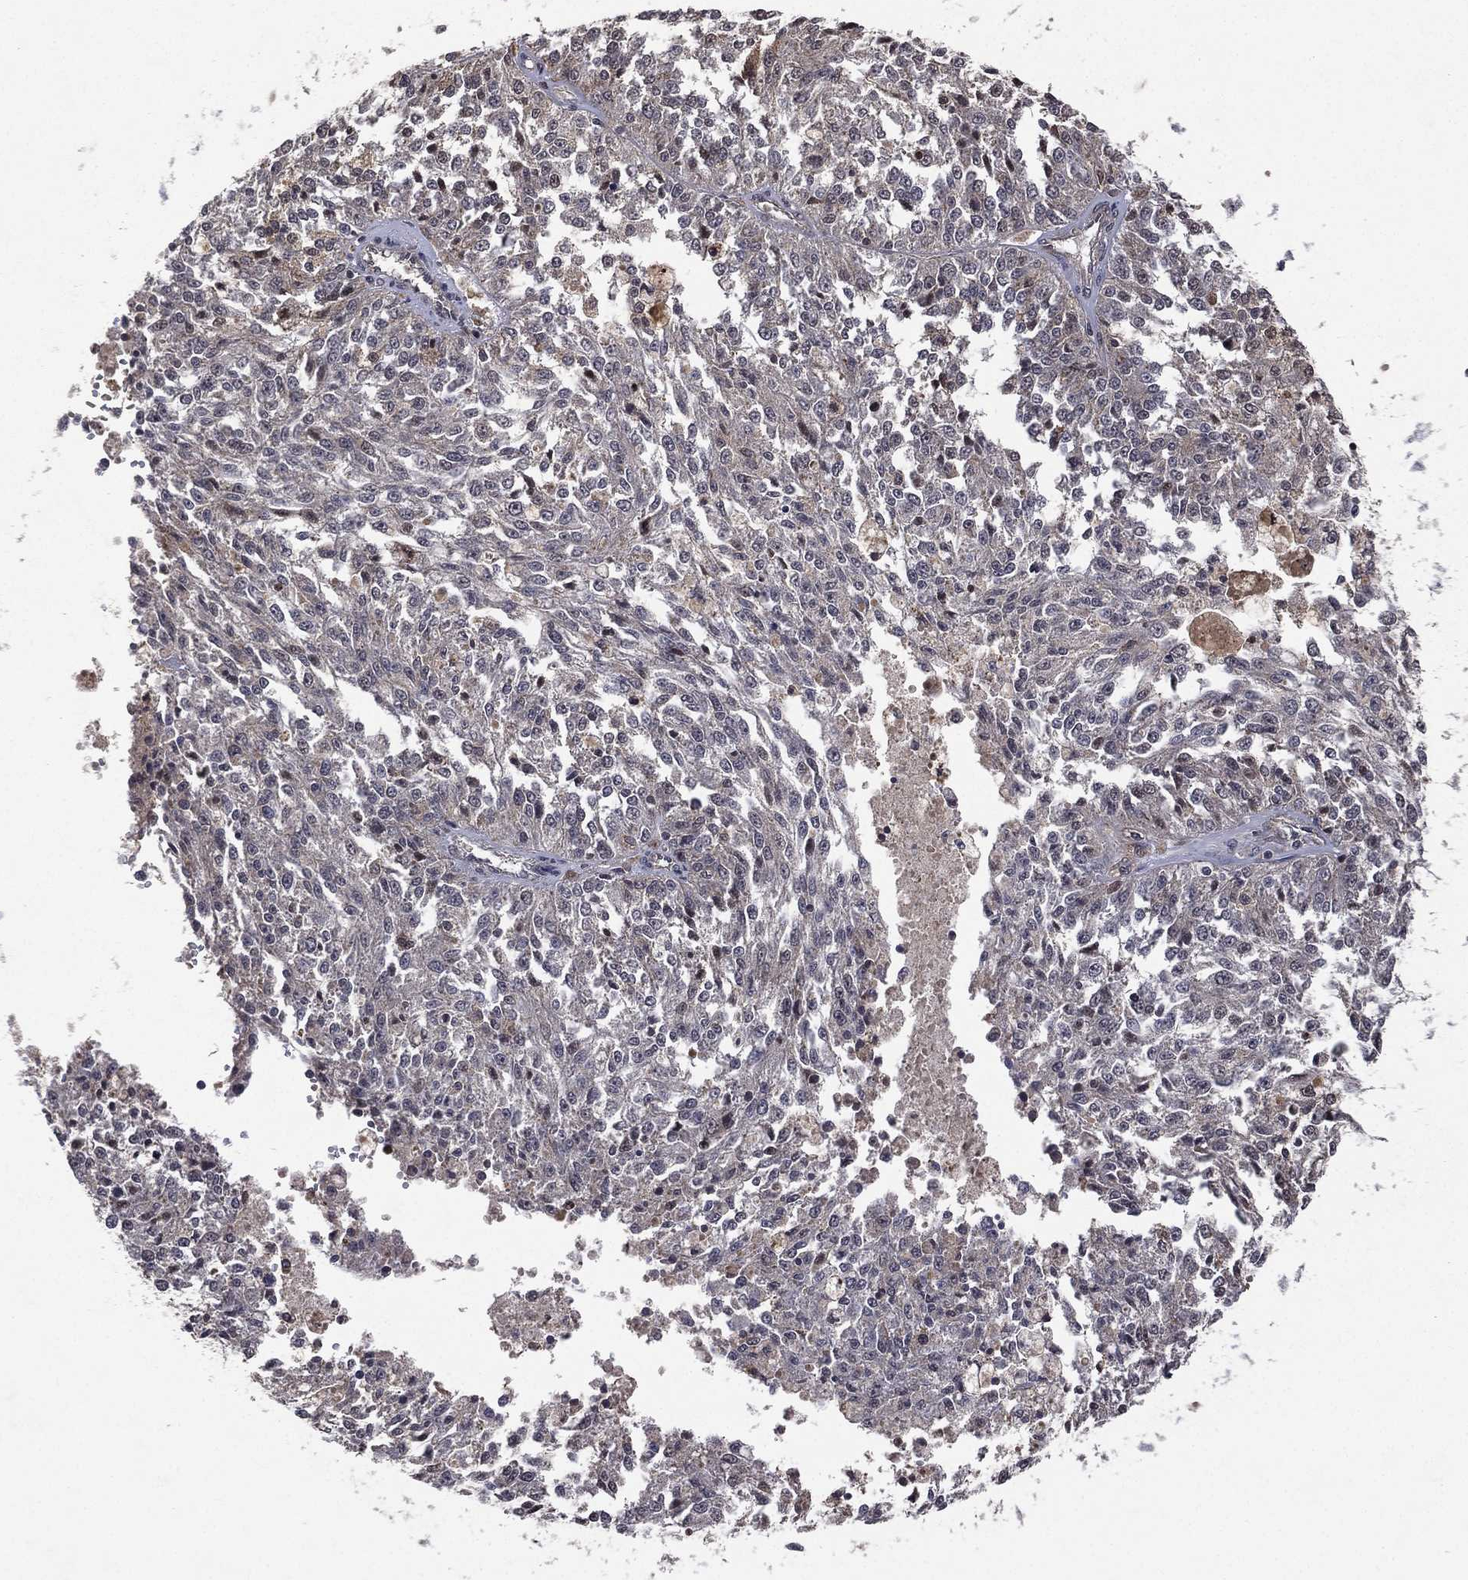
{"staining": {"intensity": "negative", "quantity": "none", "location": "none"}, "tissue": "melanoma", "cell_type": "Tumor cells", "image_type": "cancer", "snomed": [{"axis": "morphology", "description": "Malignant melanoma, Metastatic site"}, {"axis": "topography", "description": "Lymph node"}], "caption": "Immunohistochemistry photomicrograph of neoplastic tissue: melanoma stained with DAB demonstrates no significant protein positivity in tumor cells. (DAB immunohistochemistry visualized using brightfield microscopy, high magnification).", "gene": "ATG4B", "patient": {"sex": "female", "age": 64}}